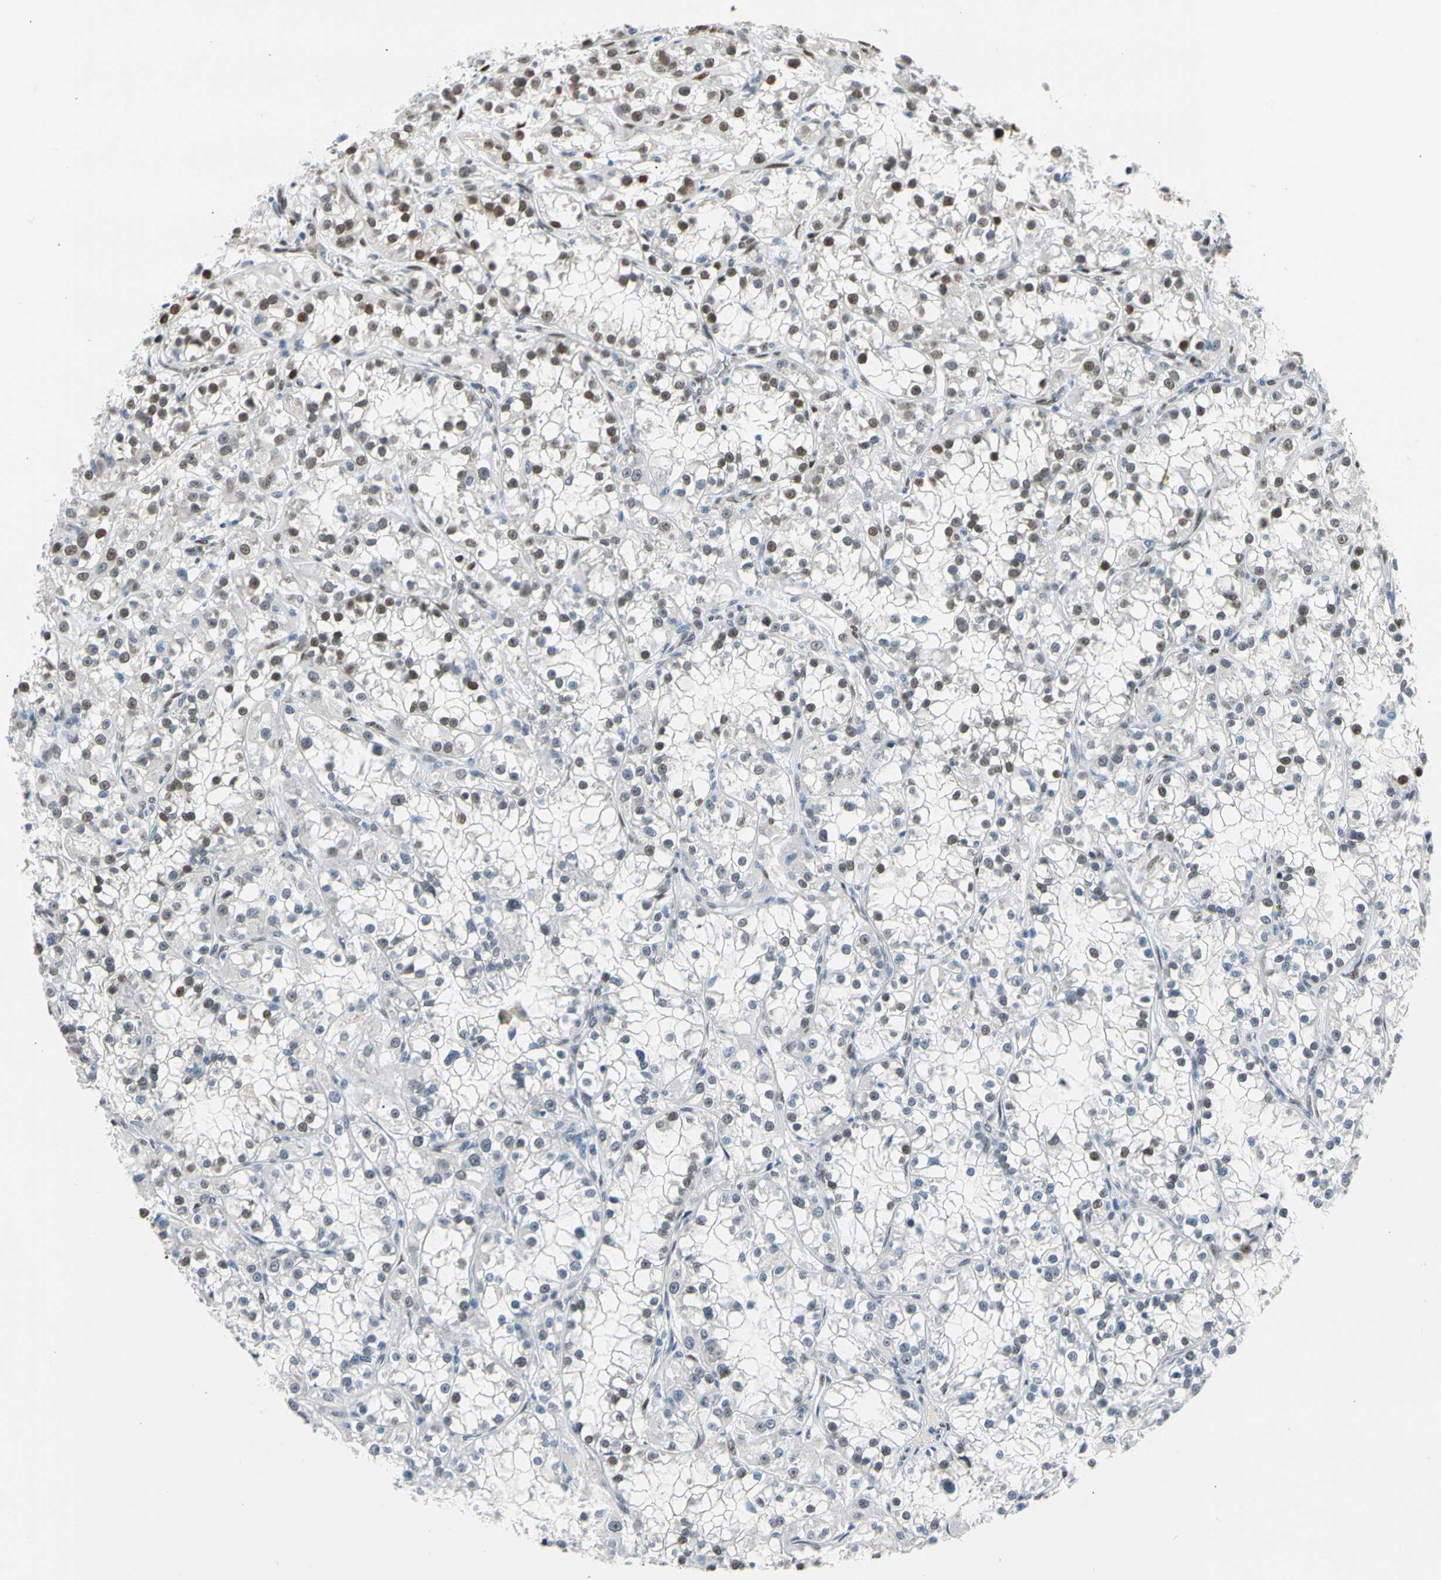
{"staining": {"intensity": "weak", "quantity": "25%-75%", "location": "nuclear"}, "tissue": "renal cancer", "cell_type": "Tumor cells", "image_type": "cancer", "snomed": [{"axis": "morphology", "description": "Adenocarcinoma, NOS"}, {"axis": "topography", "description": "Kidney"}], "caption": "Adenocarcinoma (renal) tissue reveals weak nuclear positivity in approximately 25%-75% of tumor cells, visualized by immunohistochemistry. (Brightfield microscopy of DAB IHC at high magnification).", "gene": "NFIA", "patient": {"sex": "female", "age": 52}}